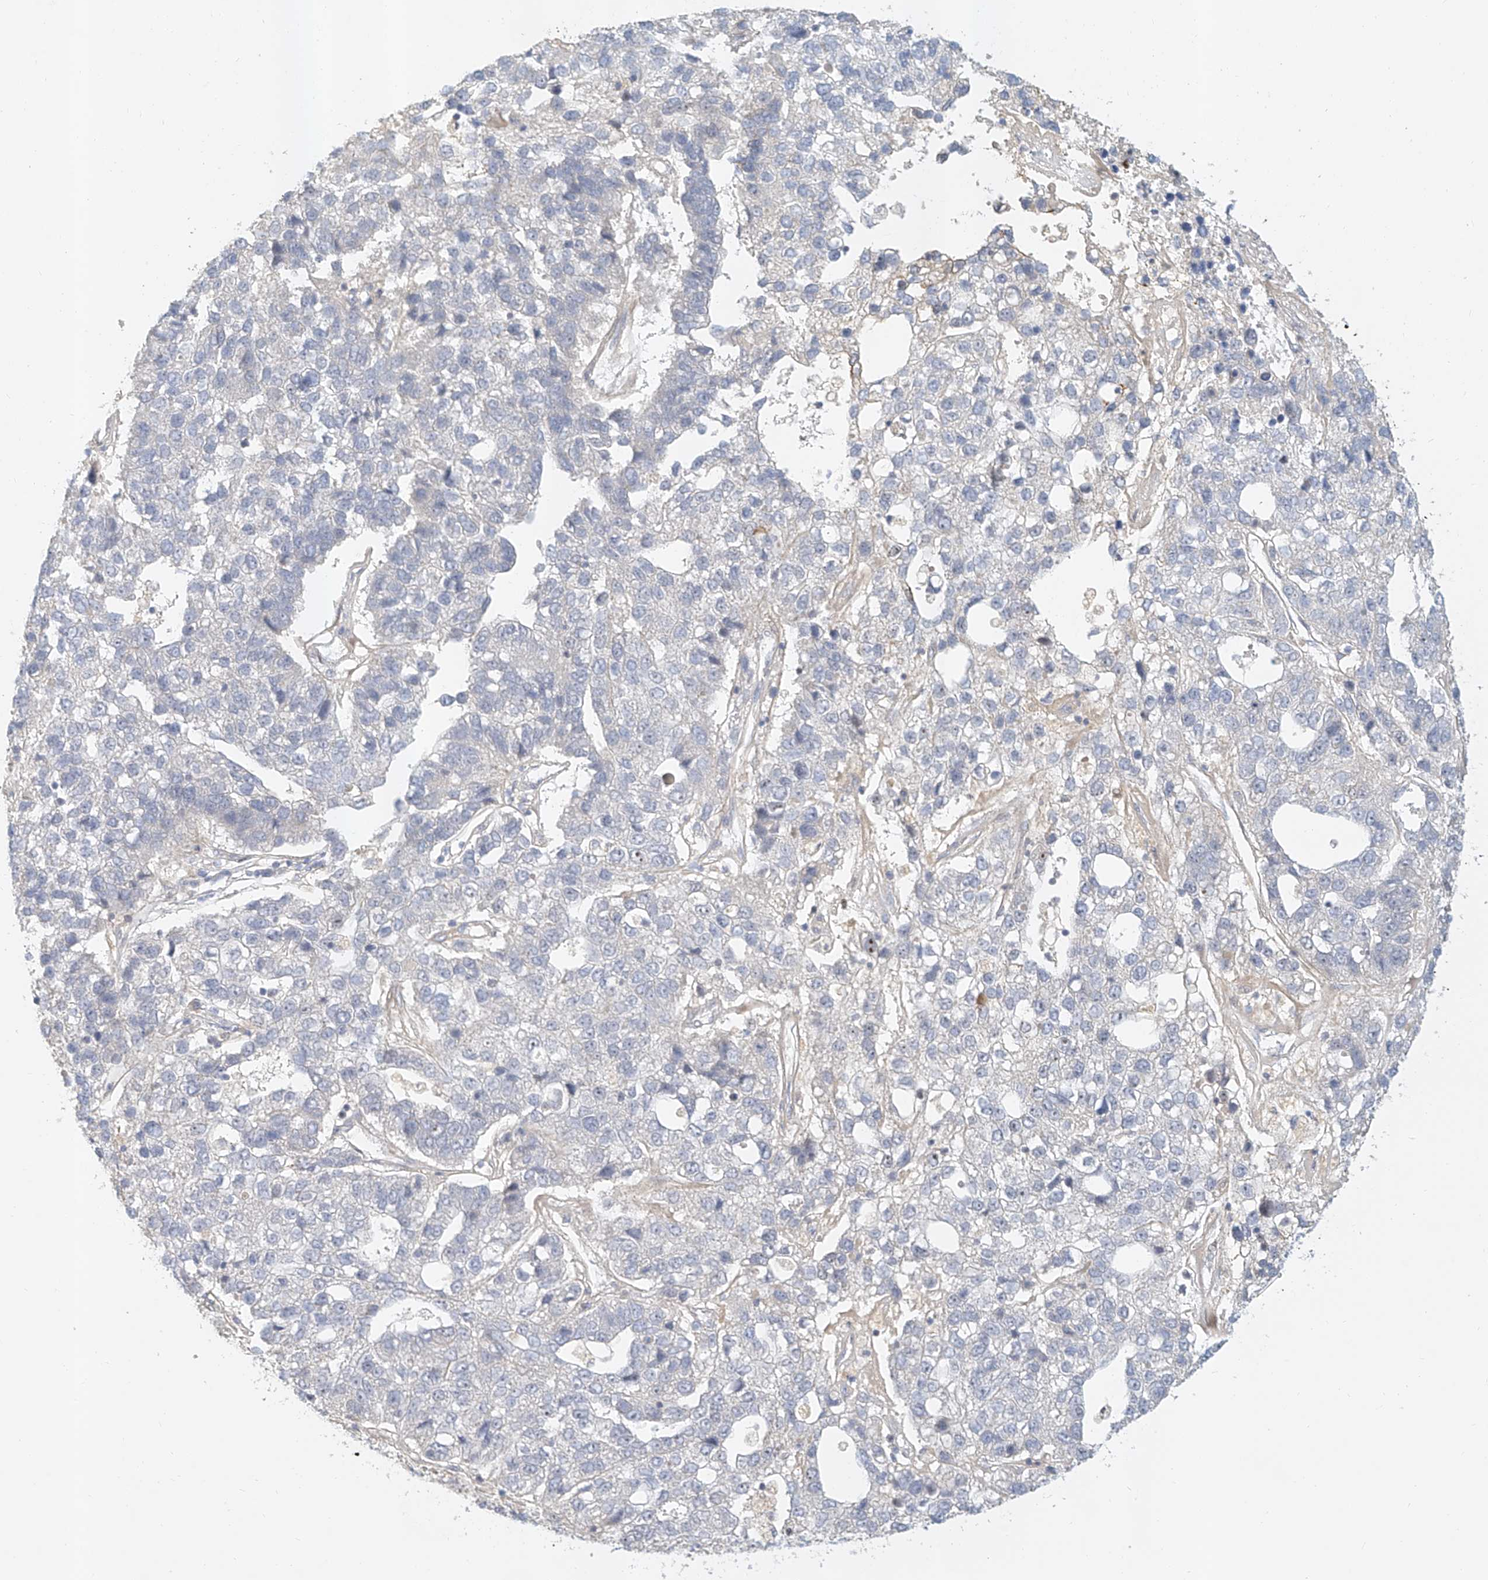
{"staining": {"intensity": "negative", "quantity": "none", "location": "none"}, "tissue": "pancreatic cancer", "cell_type": "Tumor cells", "image_type": "cancer", "snomed": [{"axis": "morphology", "description": "Adenocarcinoma, NOS"}, {"axis": "topography", "description": "Pancreas"}], "caption": "Protein analysis of adenocarcinoma (pancreatic) exhibits no significant staining in tumor cells.", "gene": "CXorf58", "patient": {"sex": "female", "age": 61}}